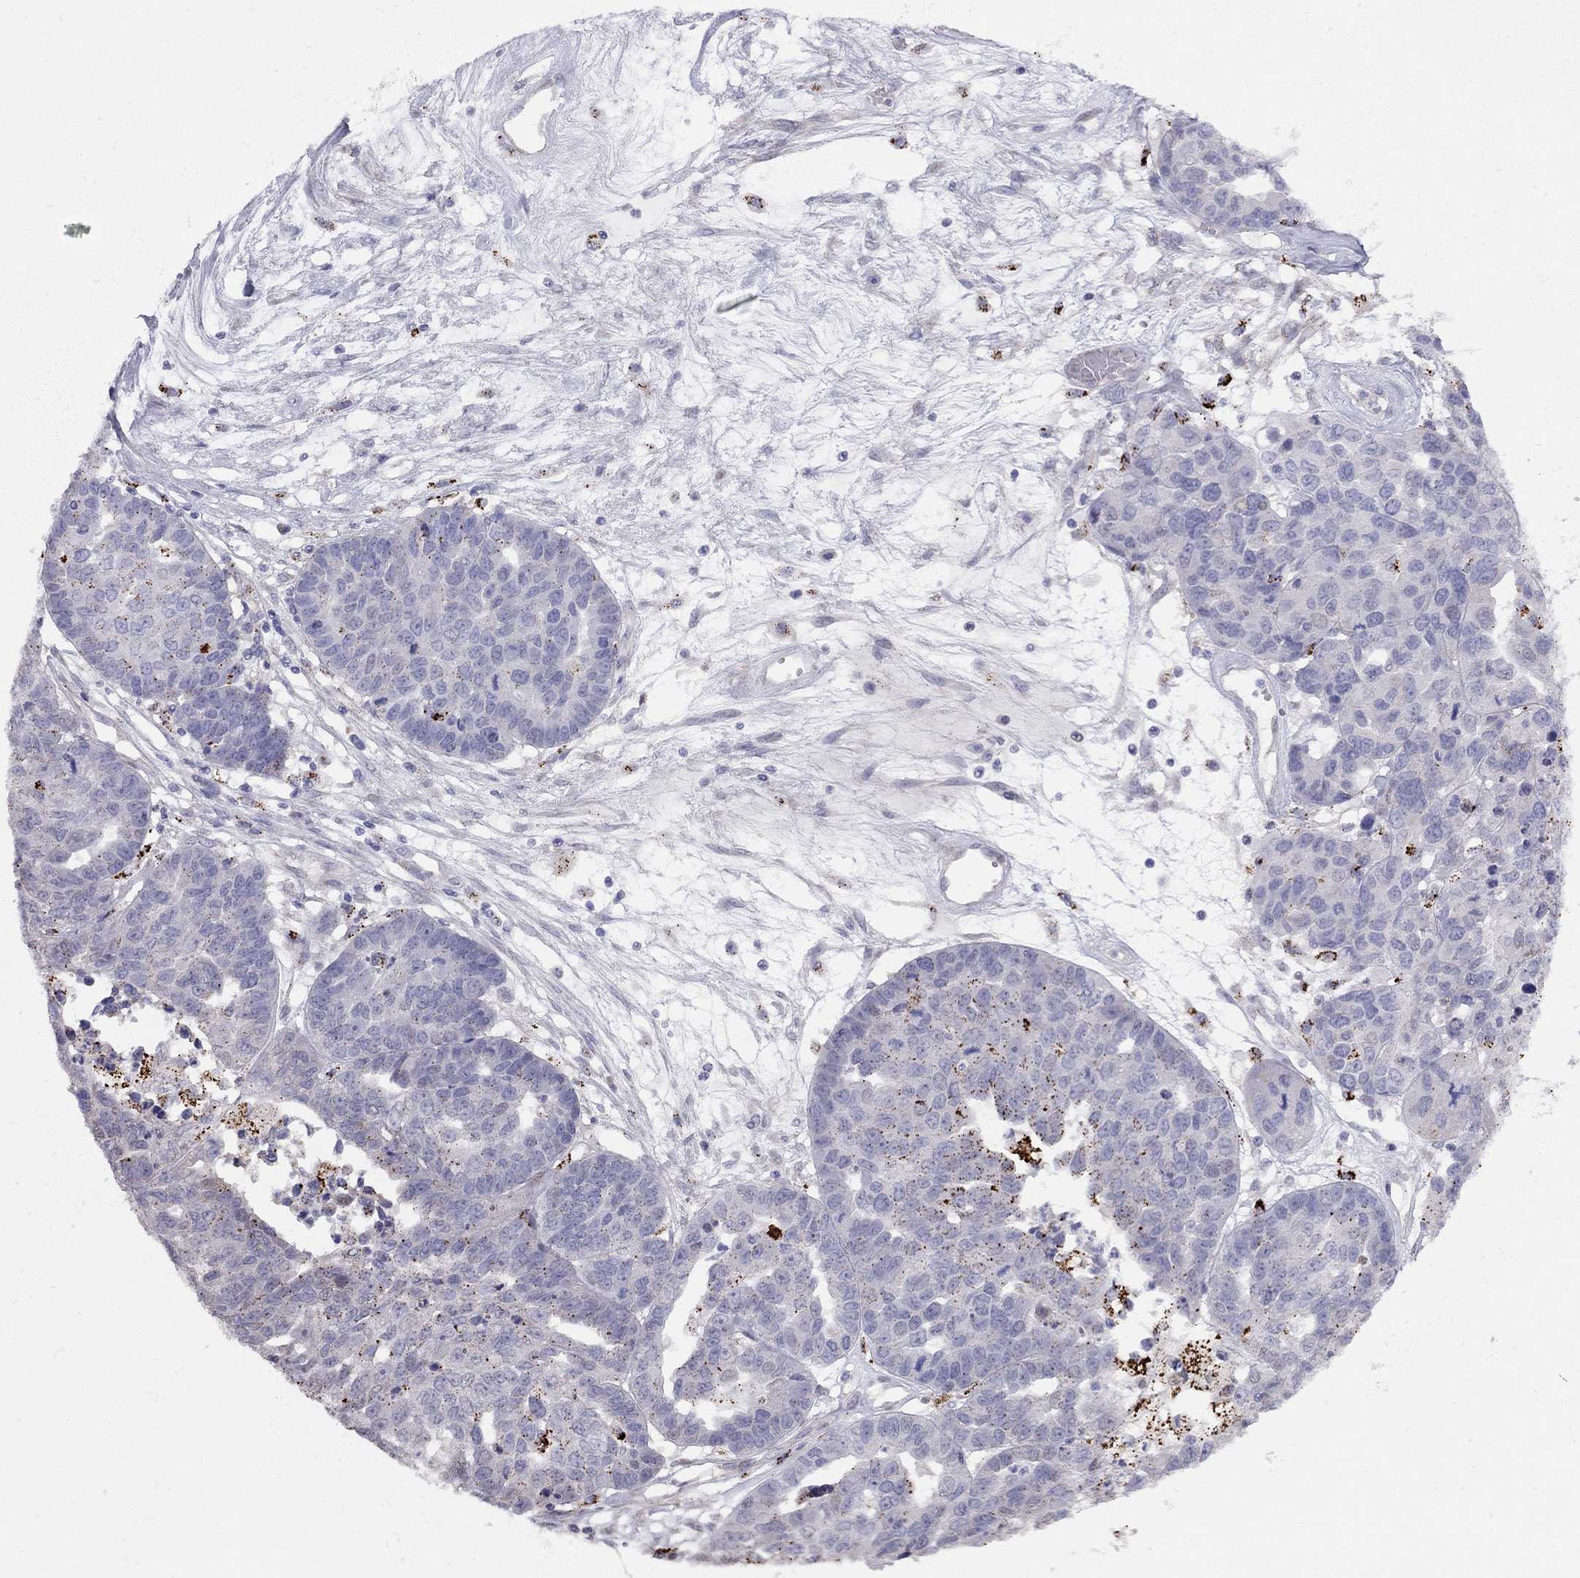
{"staining": {"intensity": "negative", "quantity": "none", "location": "none"}, "tissue": "ovarian cancer", "cell_type": "Tumor cells", "image_type": "cancer", "snomed": [{"axis": "morphology", "description": "Cystadenocarcinoma, serous, NOS"}, {"axis": "topography", "description": "Ovary"}], "caption": "Immunohistochemical staining of human serous cystadenocarcinoma (ovarian) demonstrates no significant staining in tumor cells. (DAB IHC with hematoxylin counter stain).", "gene": "MAGEB4", "patient": {"sex": "female", "age": 87}}